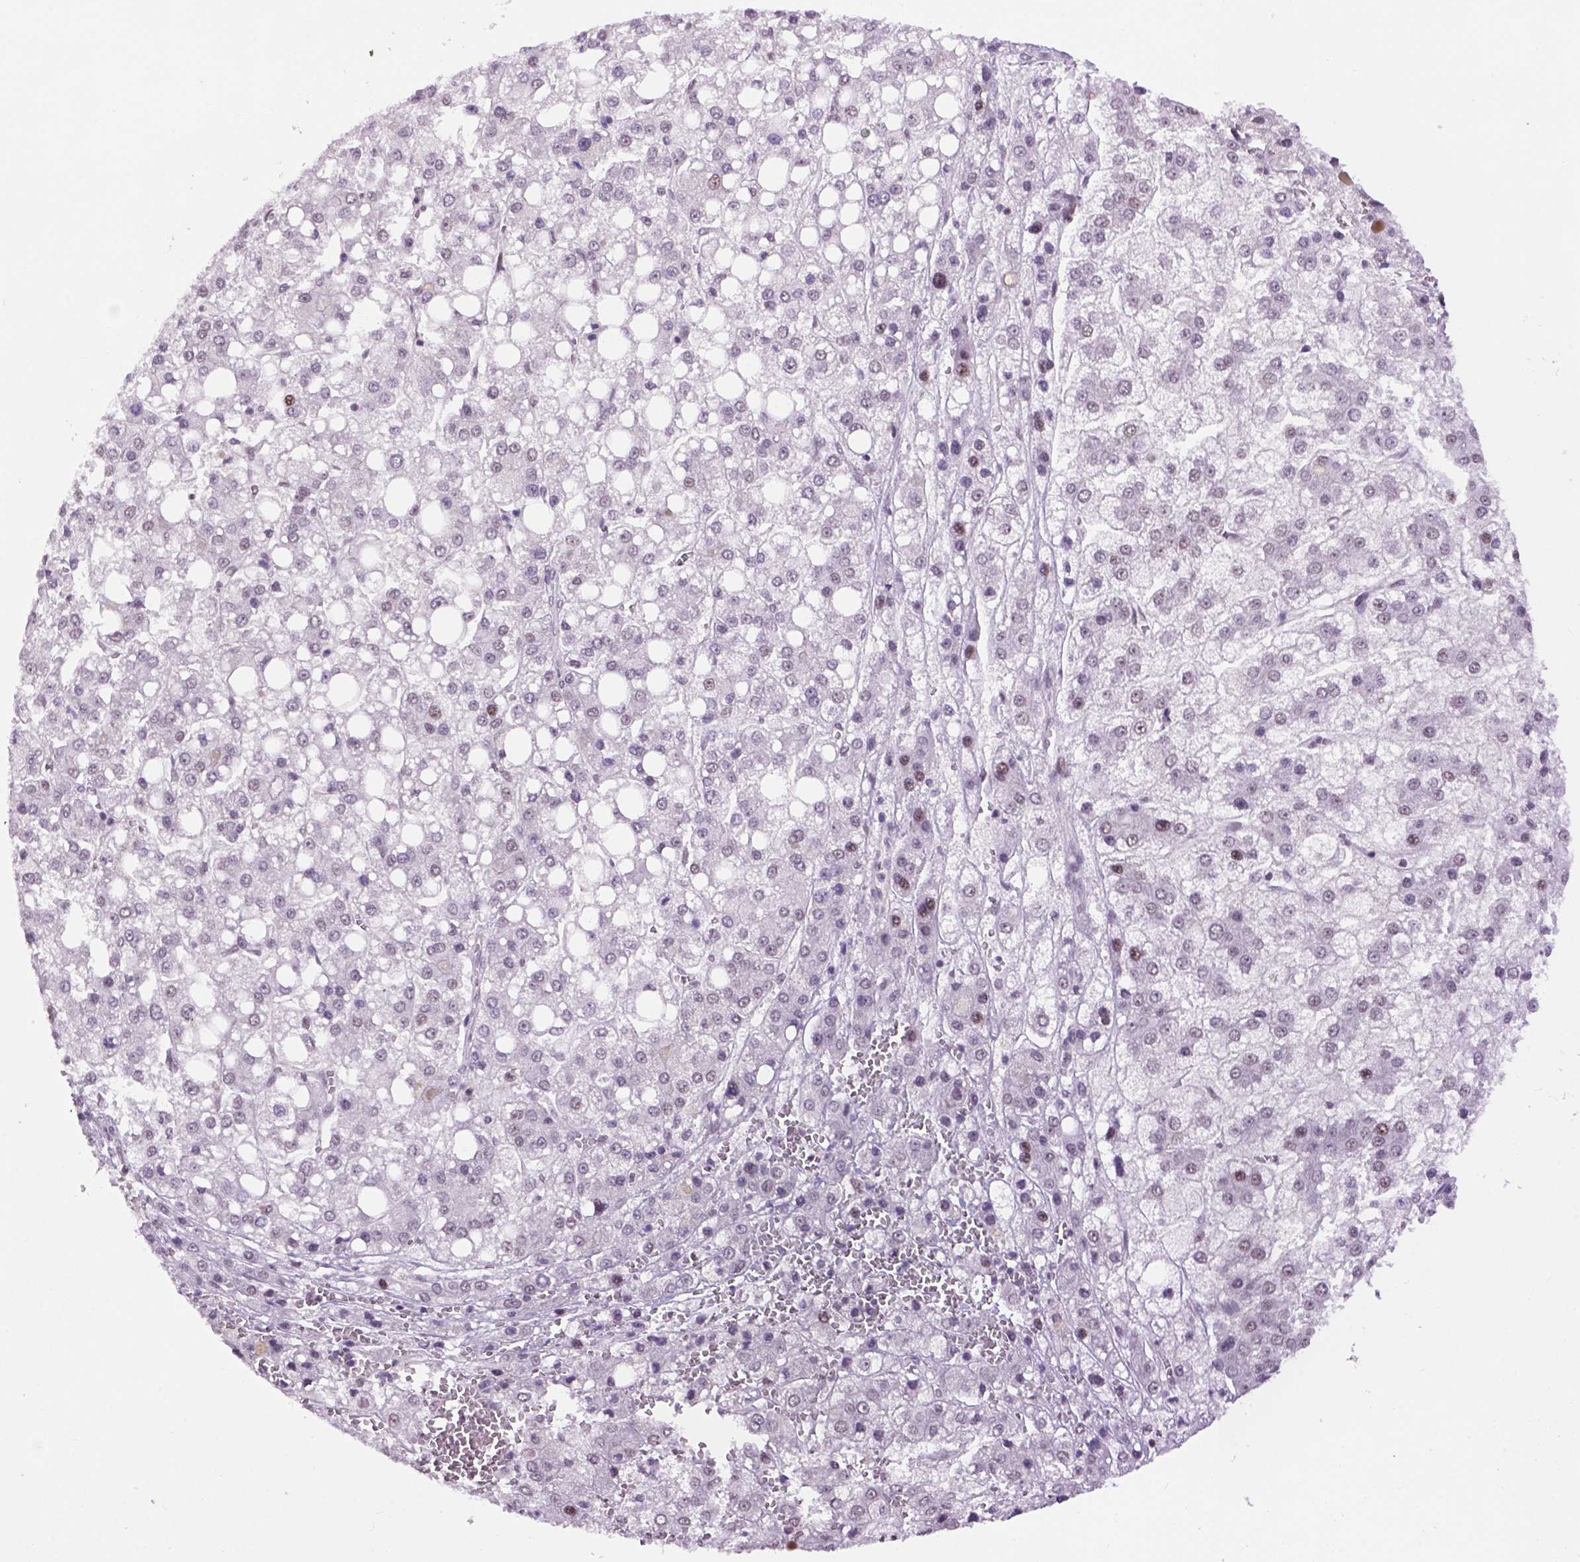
{"staining": {"intensity": "moderate", "quantity": "<25%", "location": "nuclear"}, "tissue": "liver cancer", "cell_type": "Tumor cells", "image_type": "cancer", "snomed": [{"axis": "morphology", "description": "Carcinoma, Hepatocellular, NOS"}, {"axis": "topography", "description": "Liver"}], "caption": "The immunohistochemical stain highlights moderate nuclear staining in tumor cells of hepatocellular carcinoma (liver) tissue. The staining was performed using DAB, with brown indicating positive protein expression. Nuclei are stained blue with hematoxylin.", "gene": "TBPL1", "patient": {"sex": "male", "age": 73}}